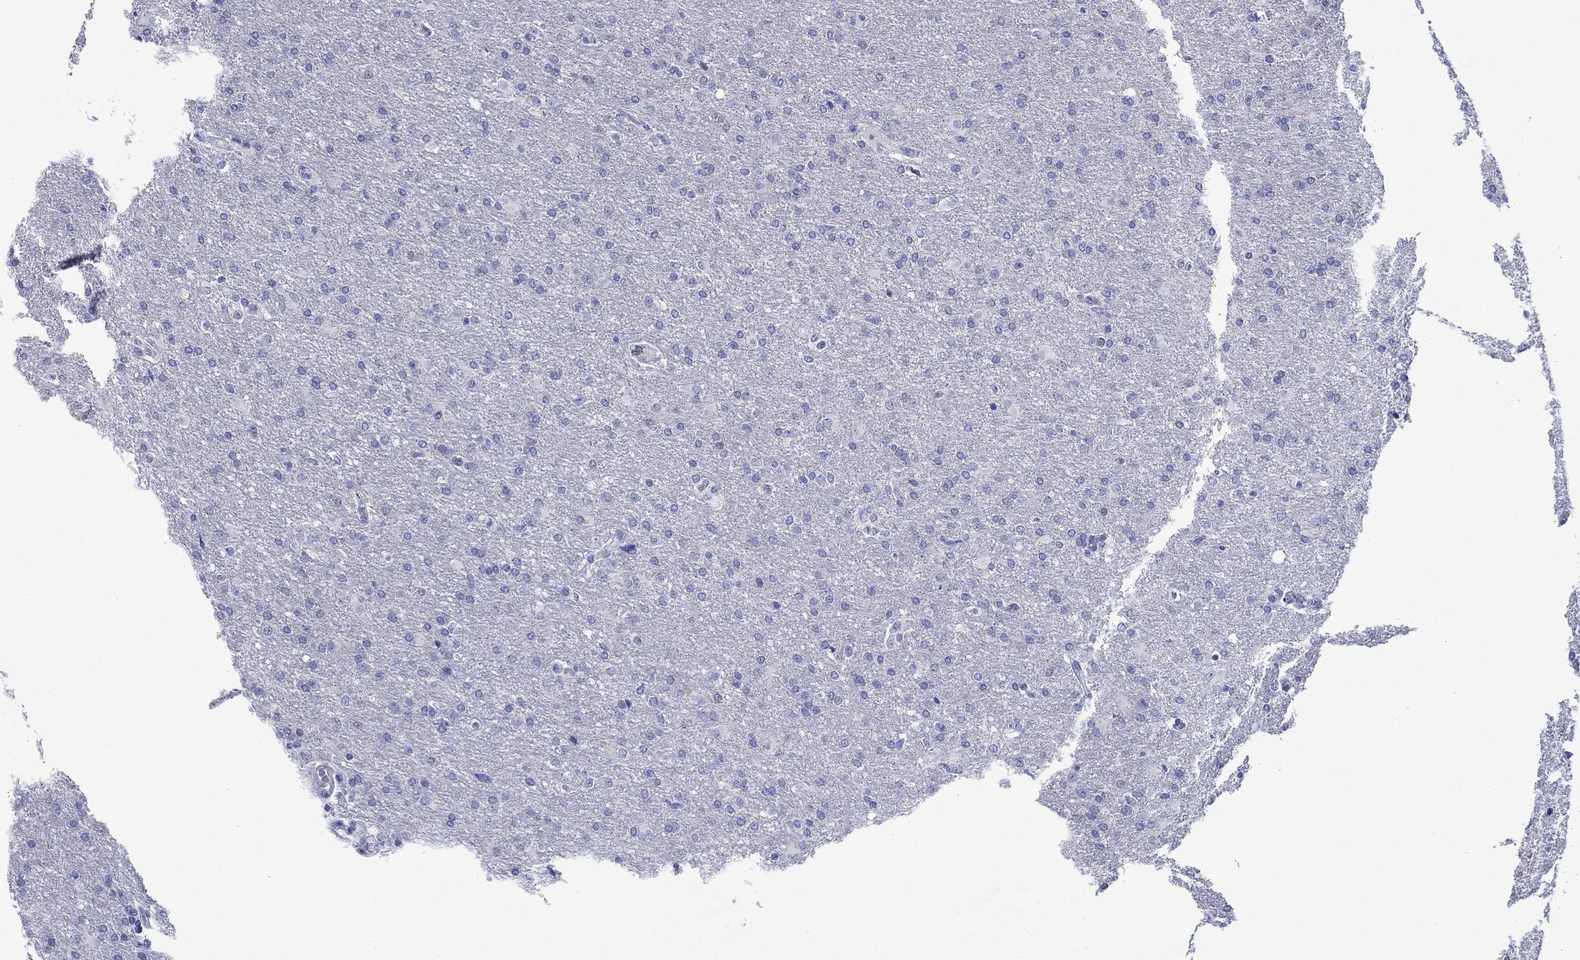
{"staining": {"intensity": "negative", "quantity": "none", "location": "none"}, "tissue": "glioma", "cell_type": "Tumor cells", "image_type": "cancer", "snomed": [{"axis": "morphology", "description": "Glioma, malignant, High grade"}, {"axis": "topography", "description": "Brain"}], "caption": "Tumor cells show no significant protein positivity in malignant glioma (high-grade).", "gene": "SULT2B1", "patient": {"sex": "male", "age": 68}}